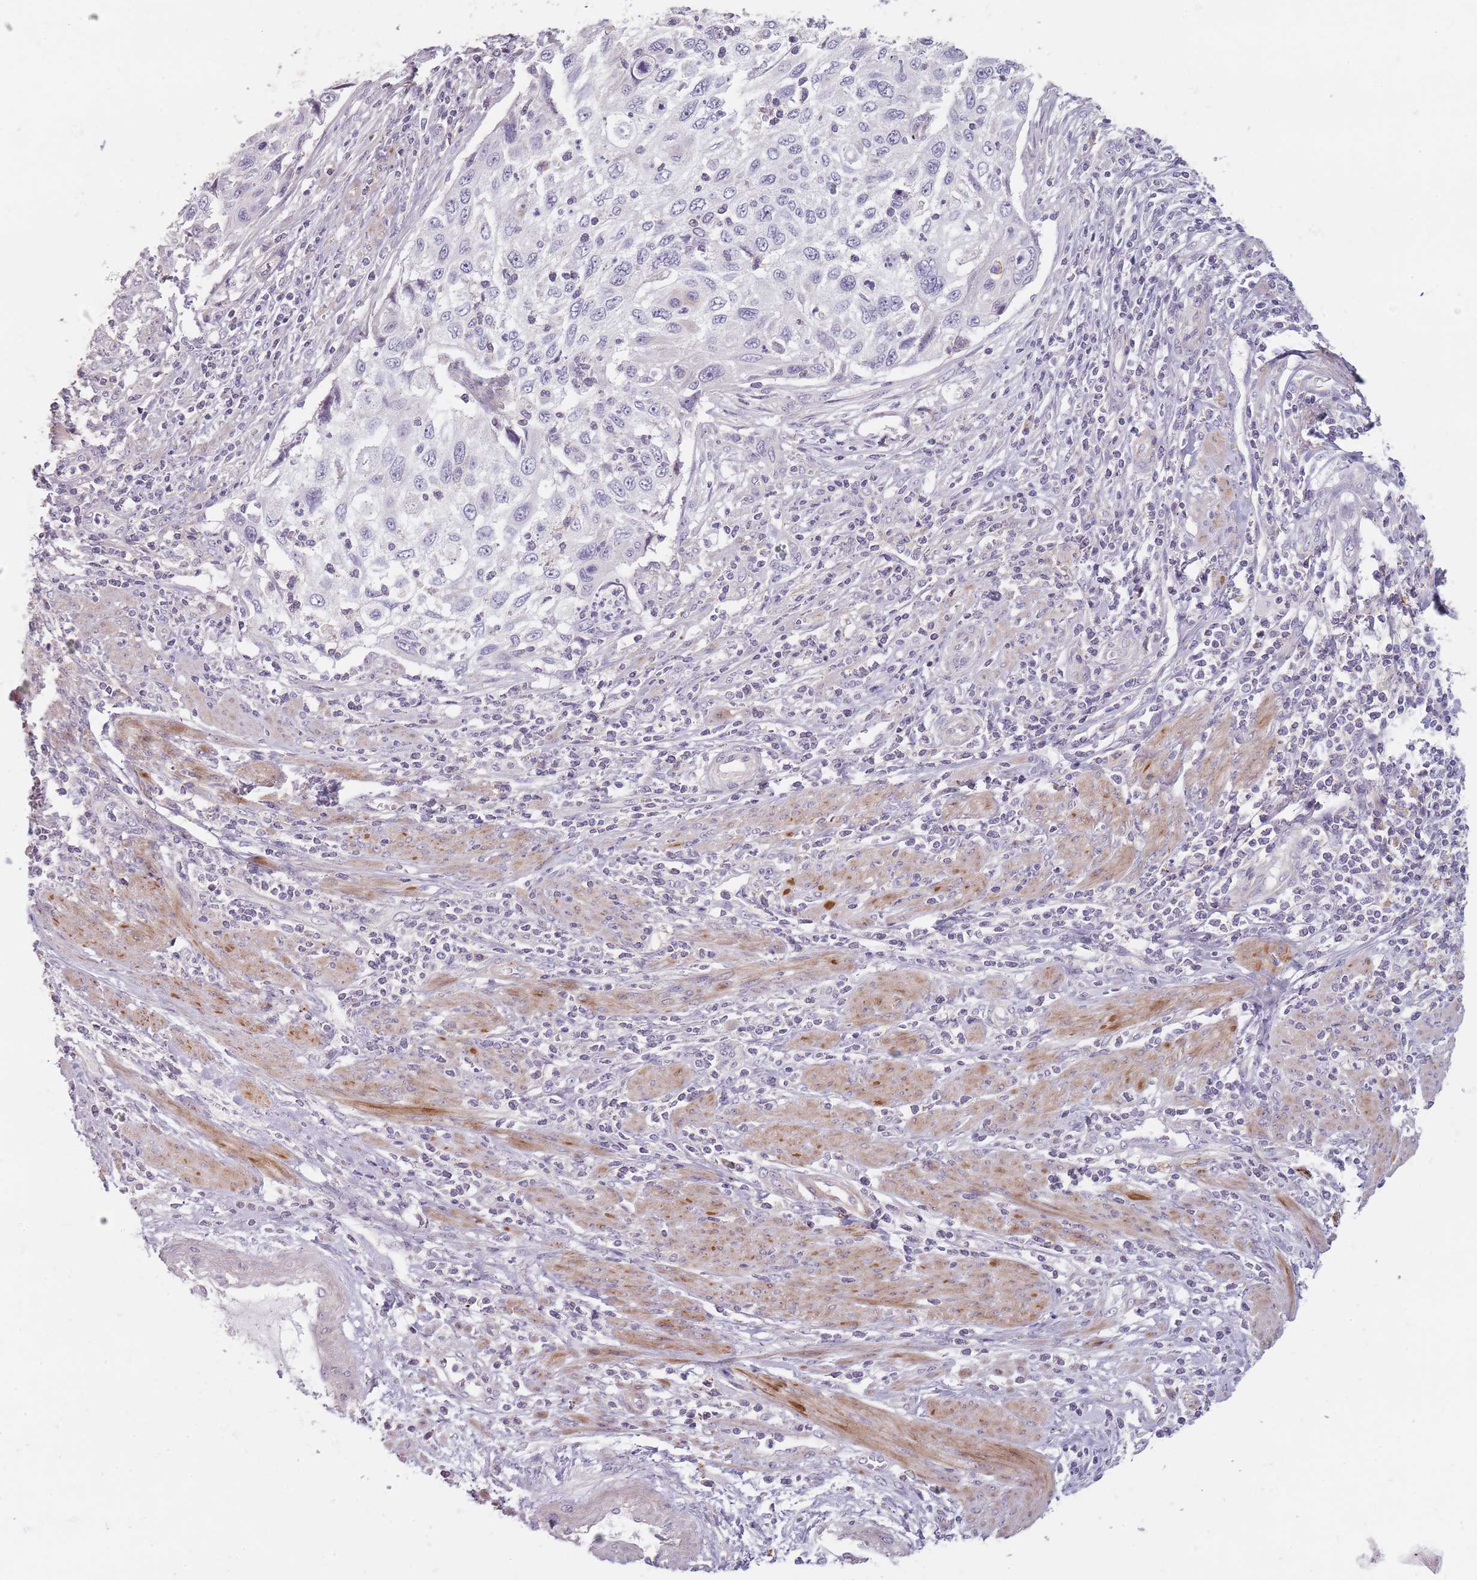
{"staining": {"intensity": "negative", "quantity": "none", "location": "none"}, "tissue": "cervical cancer", "cell_type": "Tumor cells", "image_type": "cancer", "snomed": [{"axis": "morphology", "description": "Squamous cell carcinoma, NOS"}, {"axis": "topography", "description": "Cervix"}], "caption": "IHC of human cervical cancer (squamous cell carcinoma) demonstrates no positivity in tumor cells.", "gene": "SYNGR3", "patient": {"sex": "female", "age": 70}}